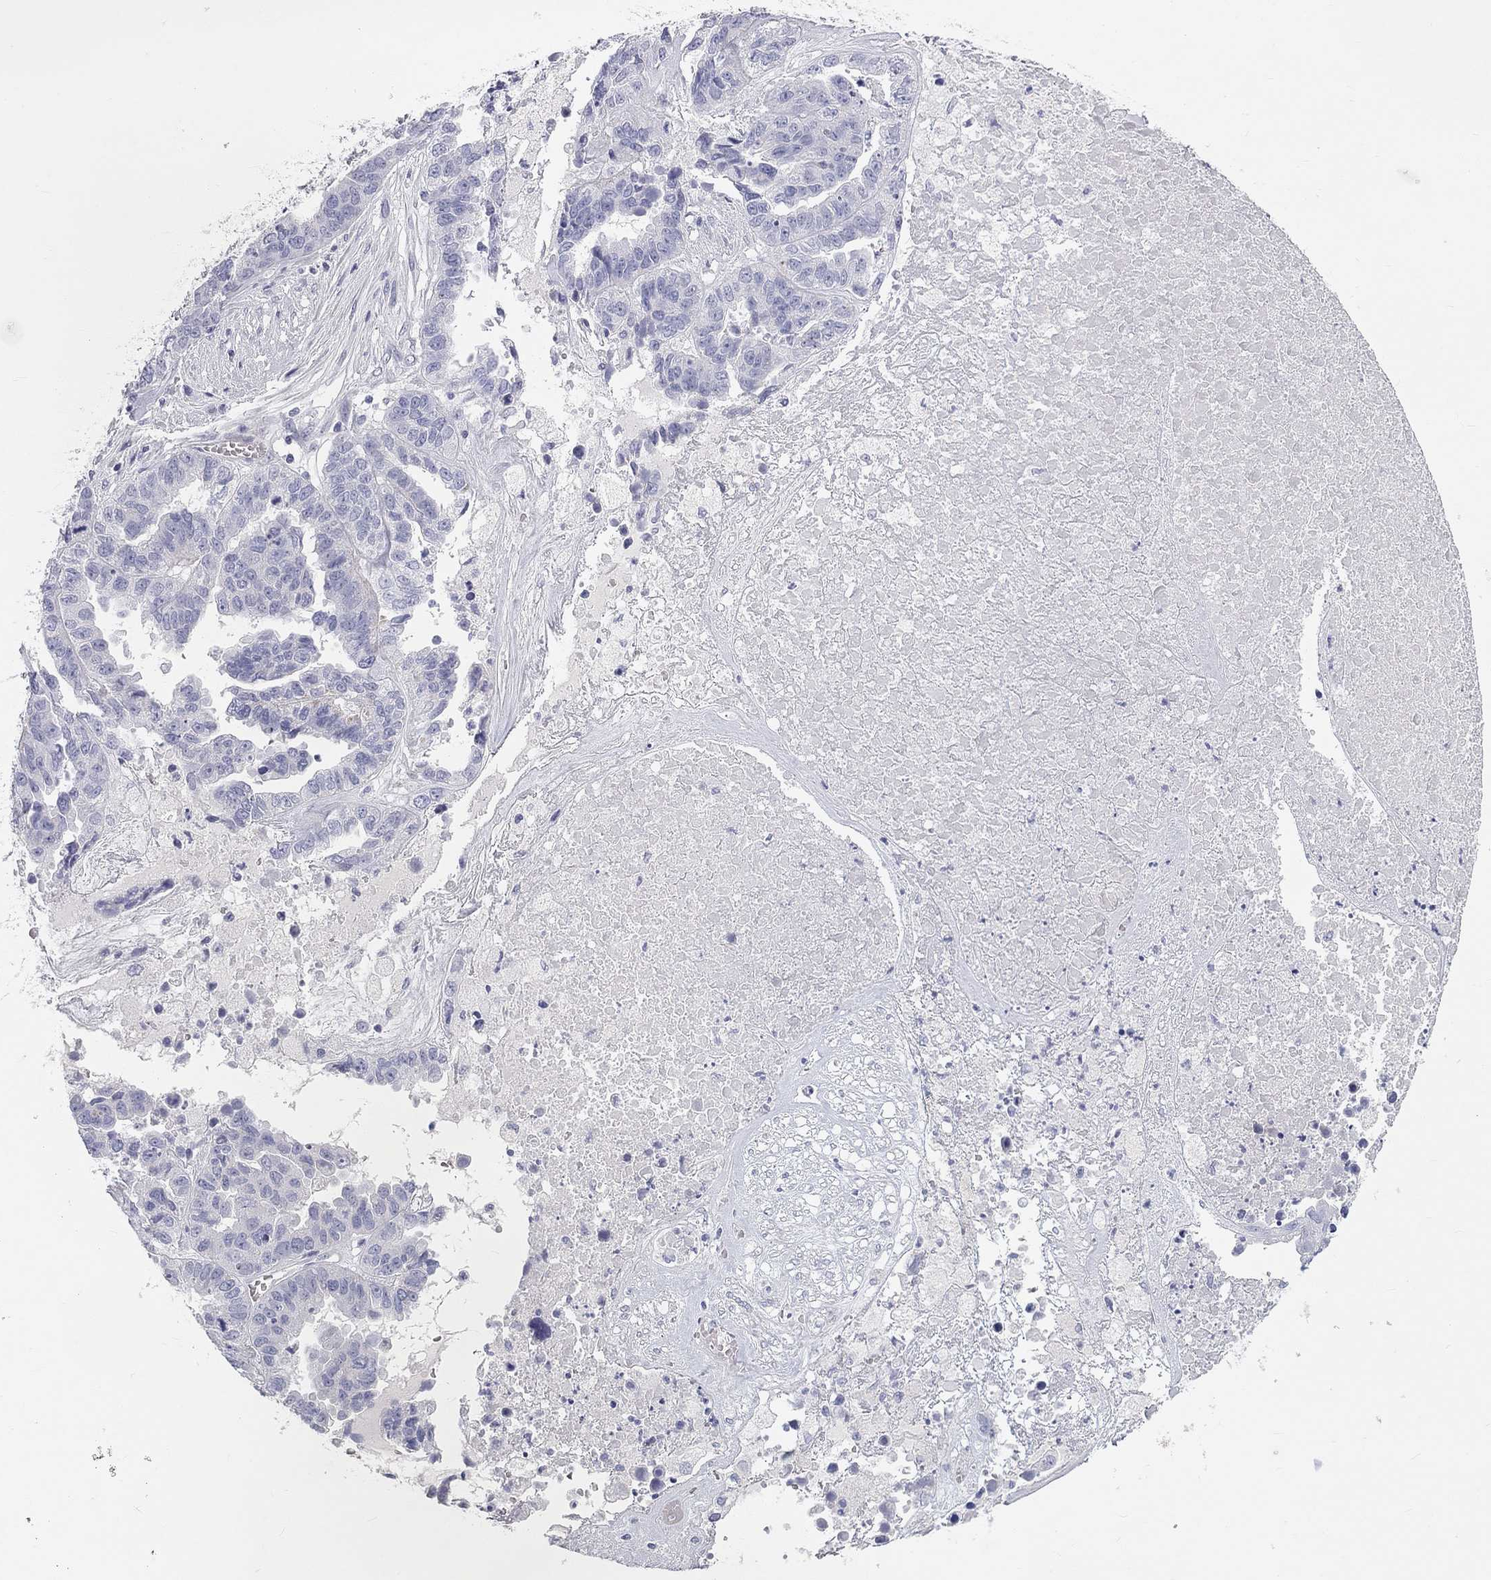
{"staining": {"intensity": "negative", "quantity": "none", "location": "none"}, "tissue": "ovarian cancer", "cell_type": "Tumor cells", "image_type": "cancer", "snomed": [{"axis": "morphology", "description": "Cystadenocarcinoma, serous, NOS"}, {"axis": "topography", "description": "Ovary"}], "caption": "An immunohistochemistry histopathology image of ovarian cancer is shown. There is no staining in tumor cells of ovarian cancer.", "gene": "PCDHGC5", "patient": {"sex": "female", "age": 87}}